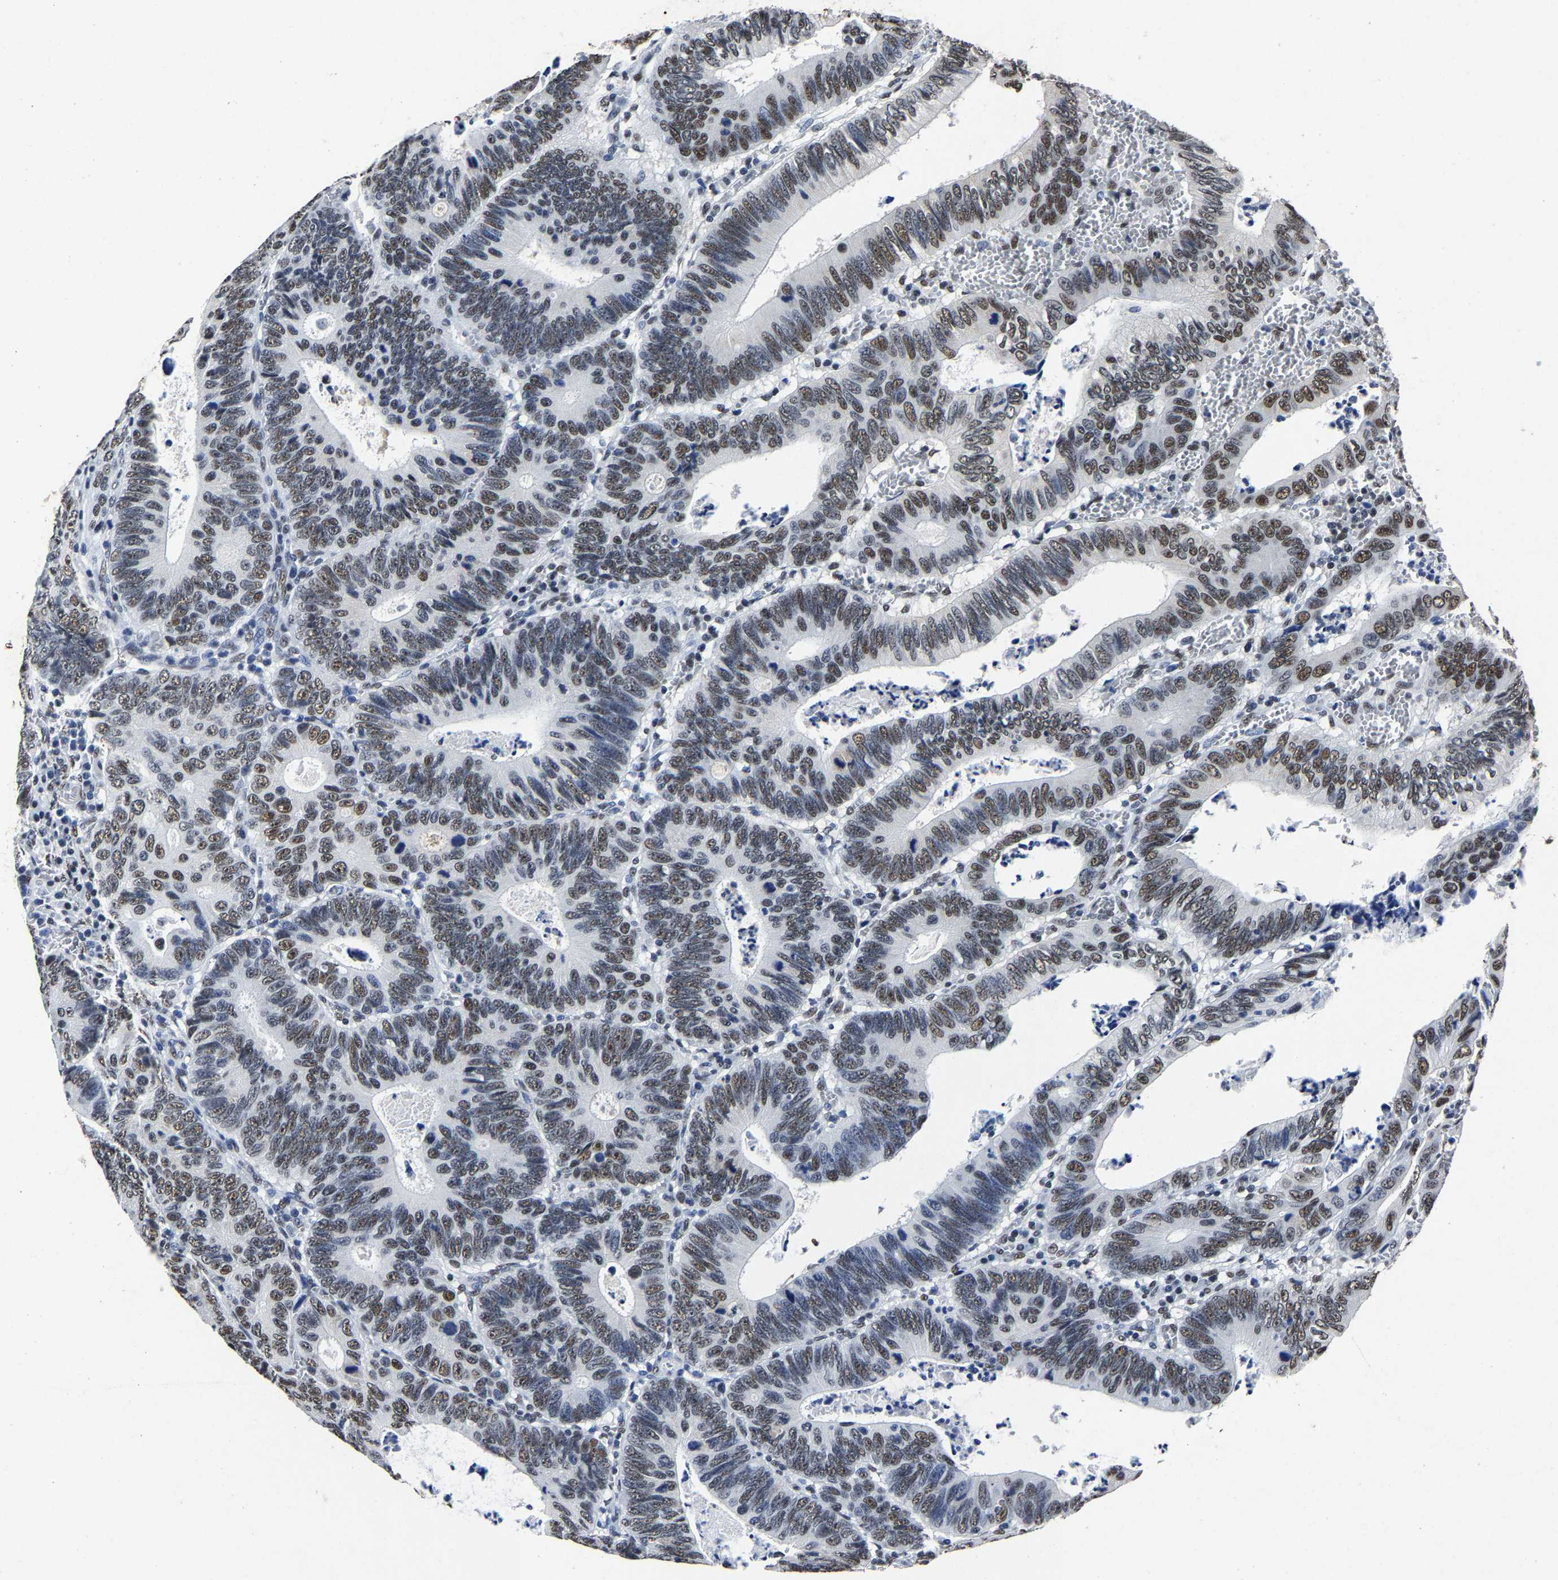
{"staining": {"intensity": "moderate", "quantity": "25%-75%", "location": "nuclear"}, "tissue": "colorectal cancer", "cell_type": "Tumor cells", "image_type": "cancer", "snomed": [{"axis": "morphology", "description": "Inflammation, NOS"}, {"axis": "morphology", "description": "Adenocarcinoma, NOS"}, {"axis": "topography", "description": "Colon"}], "caption": "Immunohistochemical staining of colorectal cancer (adenocarcinoma) displays medium levels of moderate nuclear protein positivity in about 25%-75% of tumor cells.", "gene": "RBM45", "patient": {"sex": "male", "age": 72}}